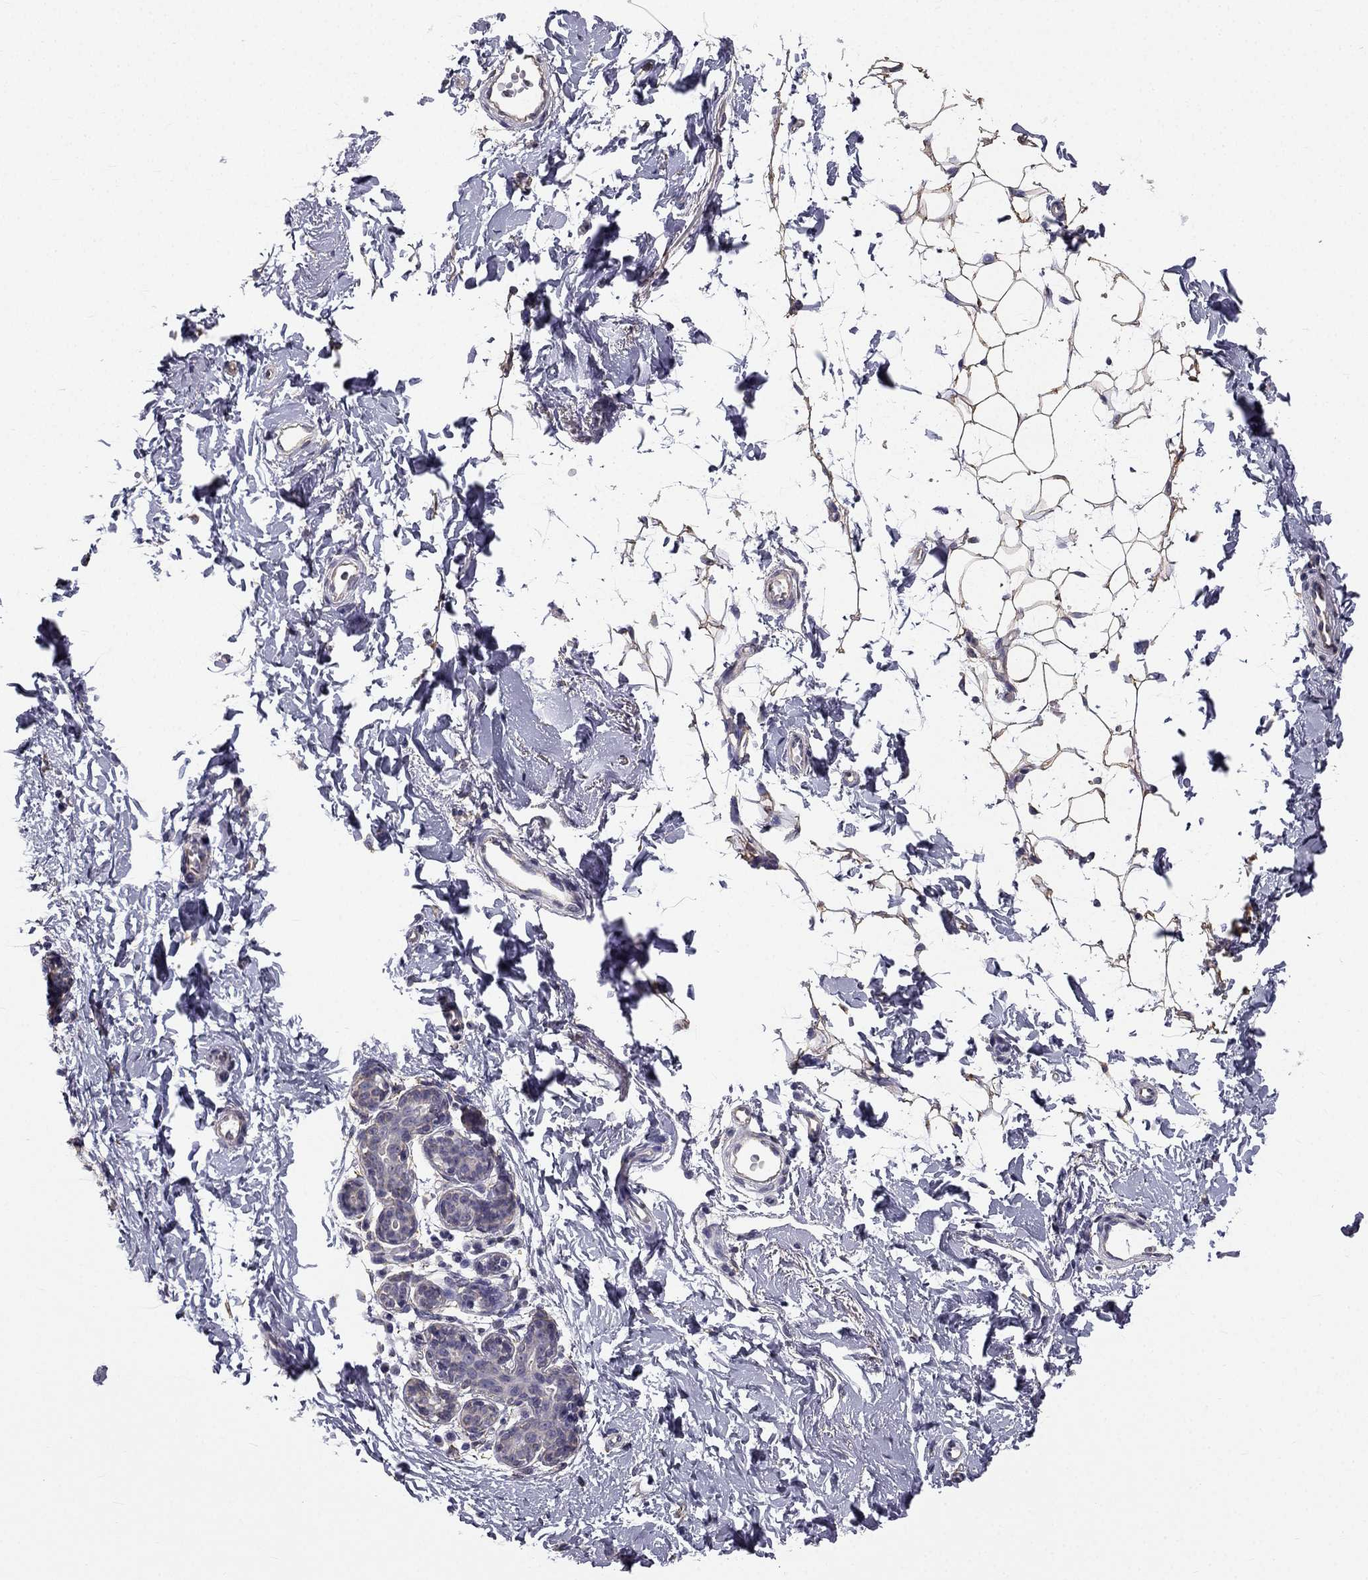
{"staining": {"intensity": "negative", "quantity": "none", "location": "none"}, "tissue": "breast", "cell_type": "Adipocytes", "image_type": "normal", "snomed": [{"axis": "morphology", "description": "Normal tissue, NOS"}, {"axis": "topography", "description": "Breast"}], "caption": "Immunohistochemistry micrograph of benign breast: human breast stained with DAB reveals no significant protein staining in adipocytes. (DAB (3,3'-diaminobenzidine) IHC, high magnification).", "gene": "CCDC40", "patient": {"sex": "female", "age": 37}}